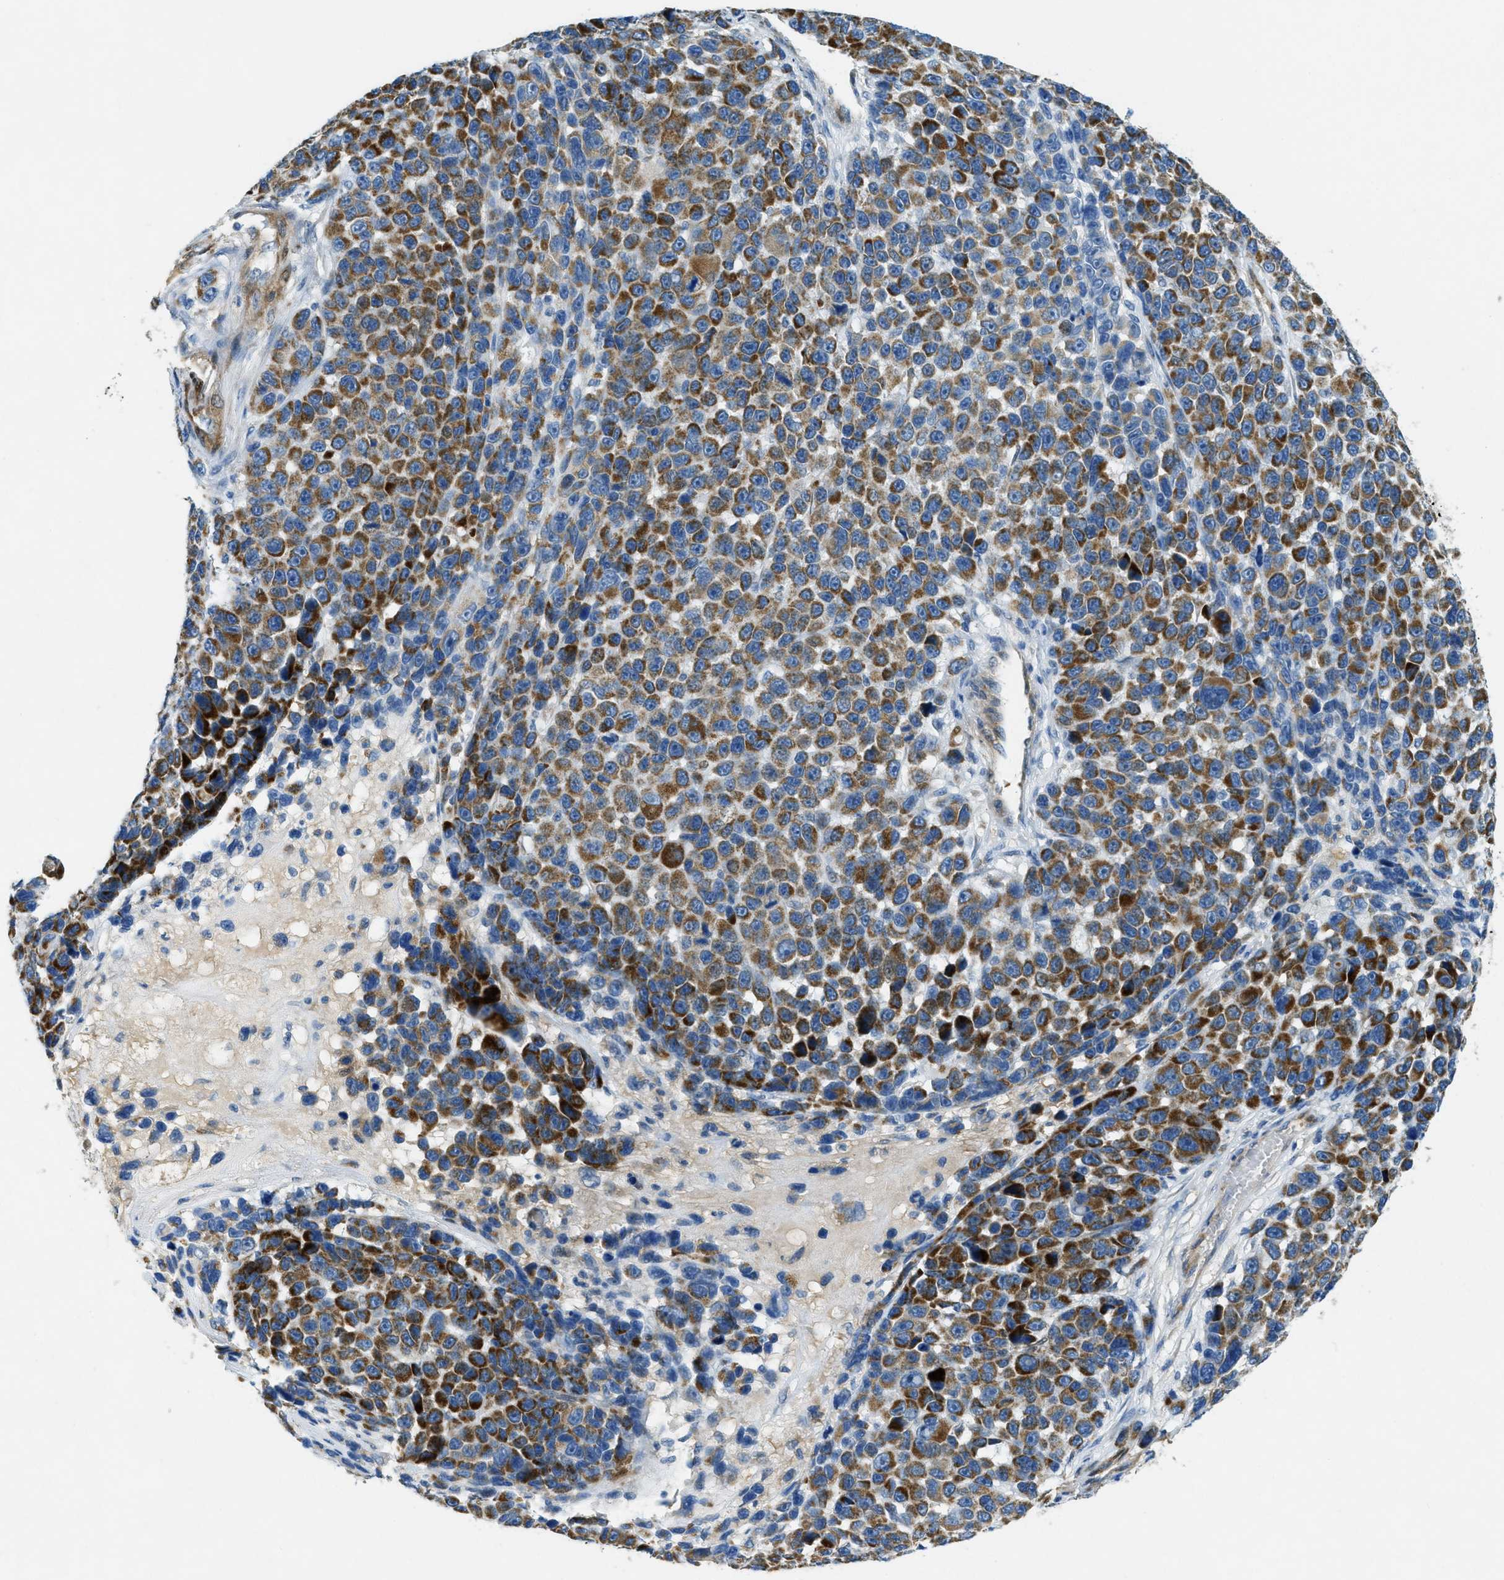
{"staining": {"intensity": "strong", "quantity": ">75%", "location": "cytoplasmic/membranous"}, "tissue": "melanoma", "cell_type": "Tumor cells", "image_type": "cancer", "snomed": [{"axis": "morphology", "description": "Malignant melanoma, NOS"}, {"axis": "topography", "description": "Skin"}], "caption": "A brown stain labels strong cytoplasmic/membranous positivity of a protein in human melanoma tumor cells.", "gene": "CYGB", "patient": {"sex": "male", "age": 53}}